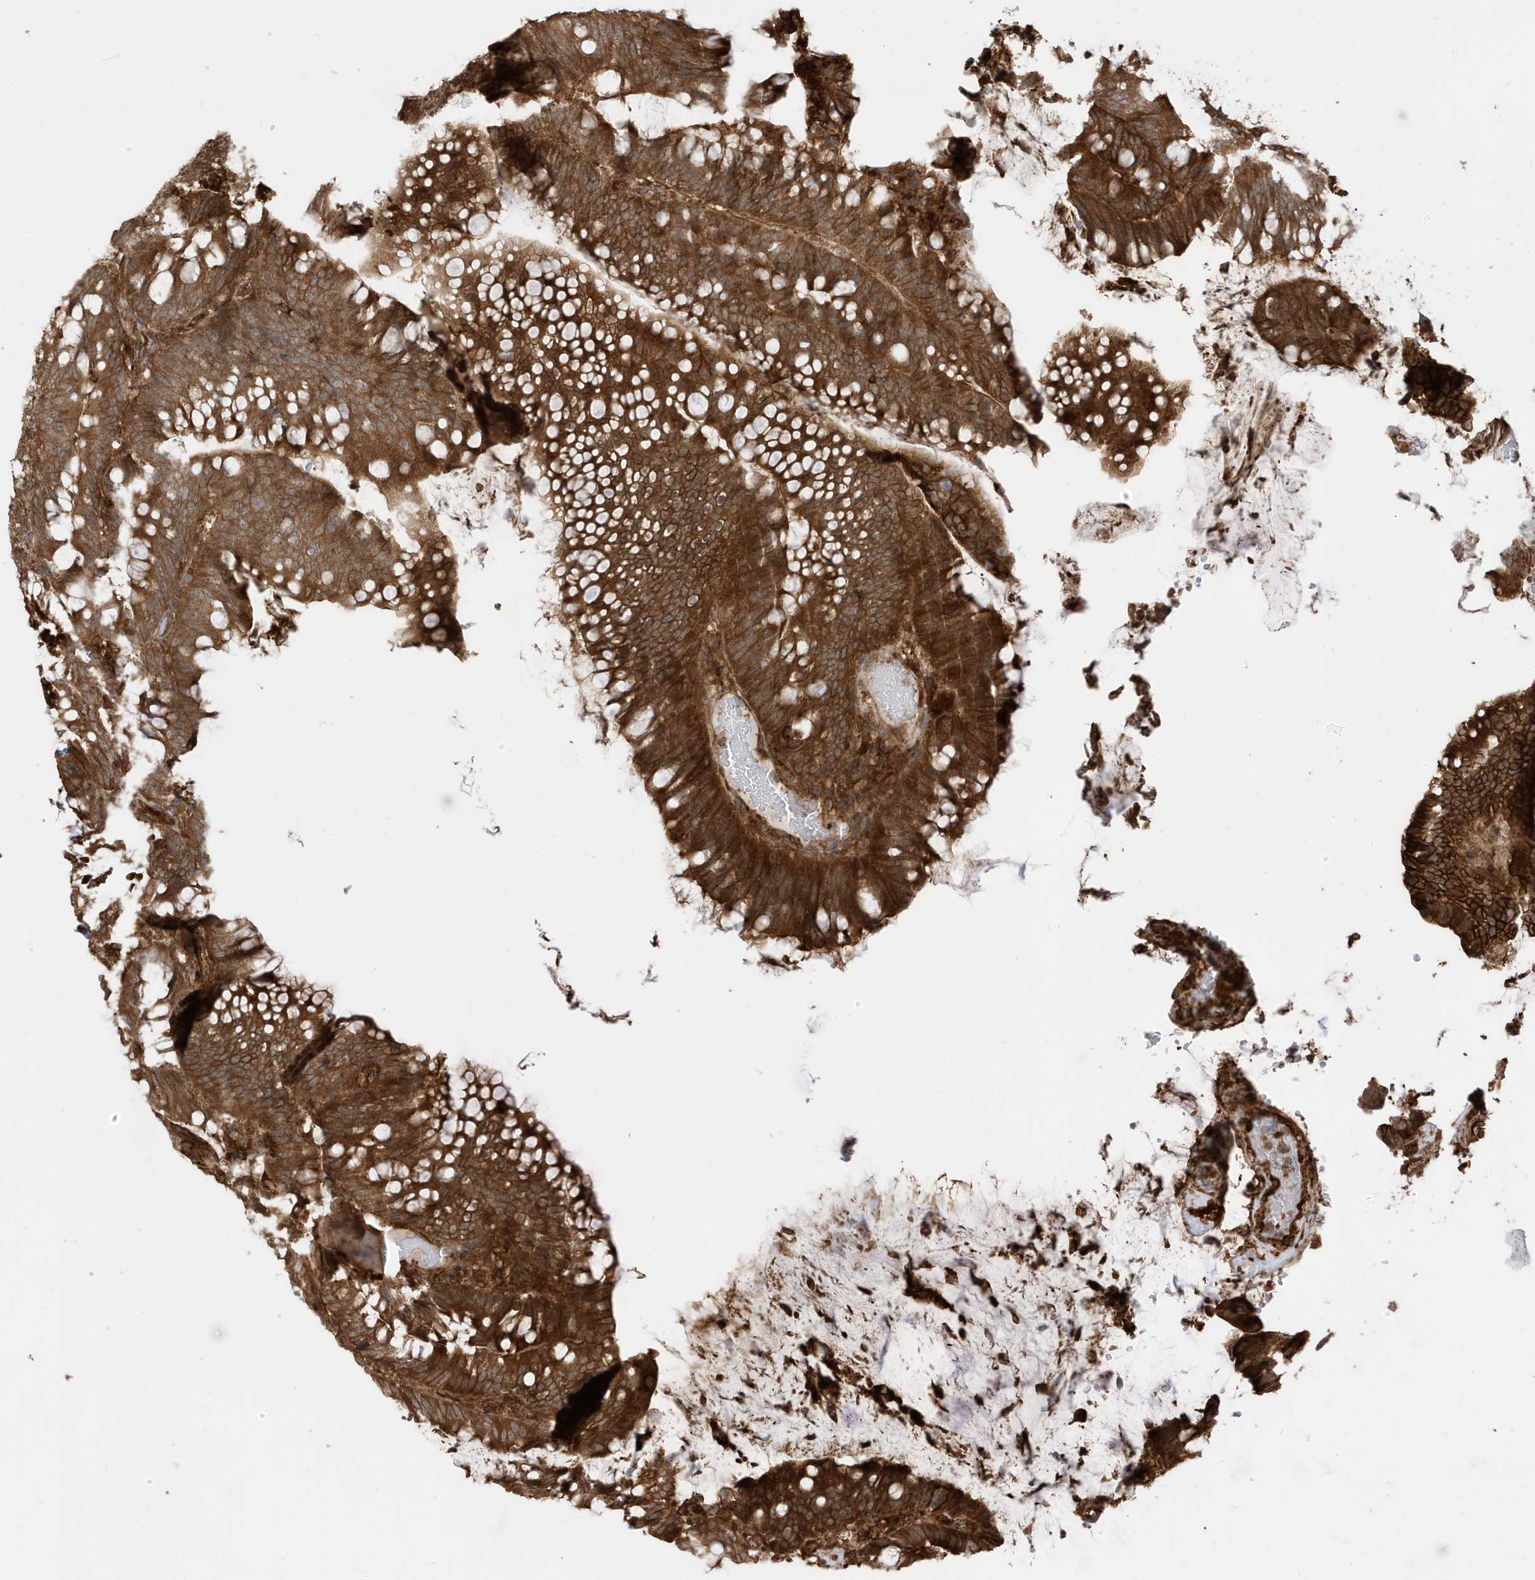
{"staining": {"intensity": "strong", "quantity": ">75%", "location": "cytoplasmic/membranous"}, "tissue": "colorectal cancer", "cell_type": "Tumor cells", "image_type": "cancer", "snomed": [{"axis": "morphology", "description": "Adenocarcinoma, NOS"}, {"axis": "topography", "description": "Colon"}], "caption": "Brown immunohistochemical staining in adenocarcinoma (colorectal) reveals strong cytoplasmic/membranous staining in approximately >75% of tumor cells.", "gene": "CDC42EP3", "patient": {"sex": "female", "age": 66}}